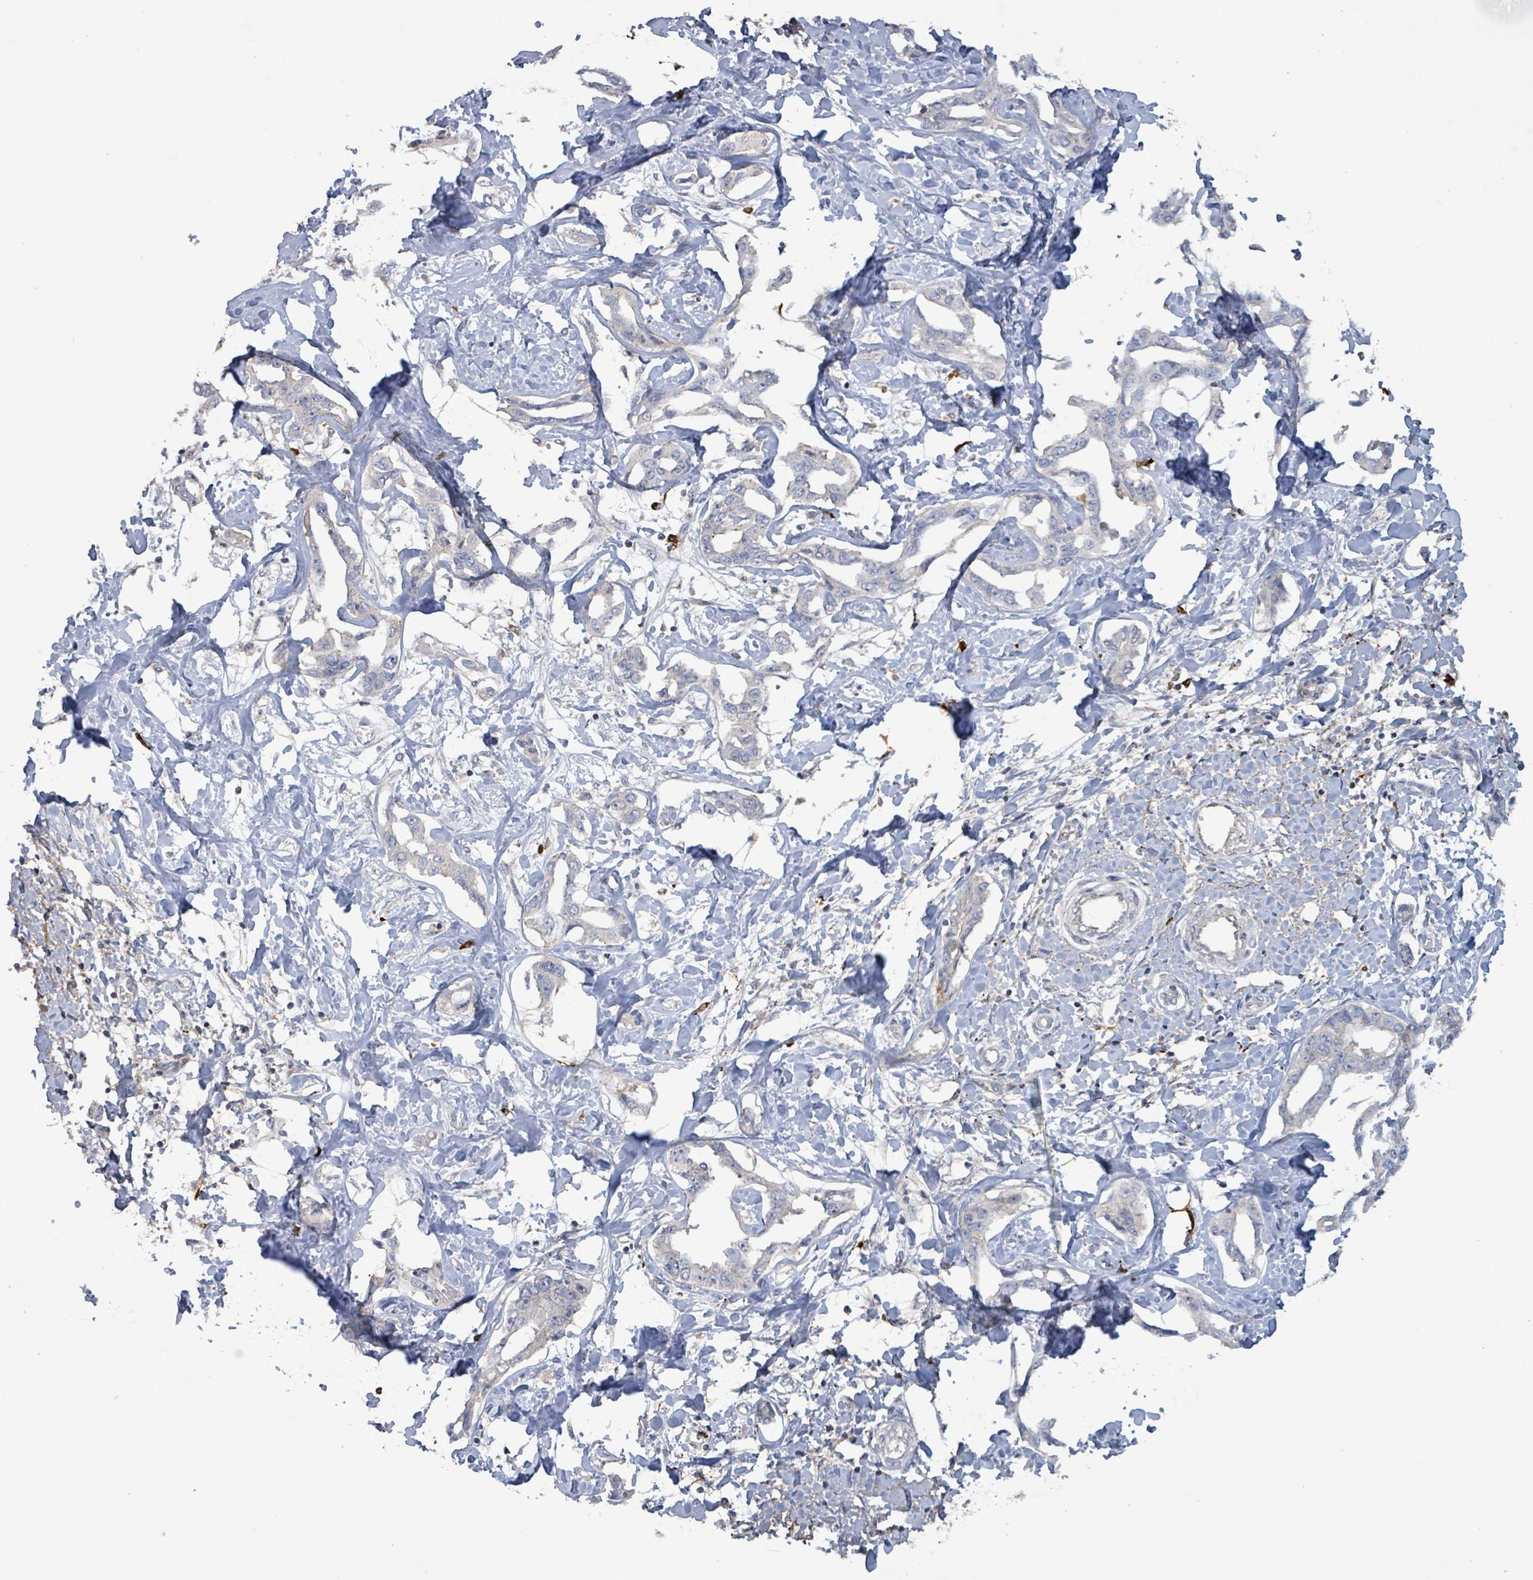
{"staining": {"intensity": "negative", "quantity": "none", "location": "none"}, "tissue": "liver cancer", "cell_type": "Tumor cells", "image_type": "cancer", "snomed": [{"axis": "morphology", "description": "Cholangiocarcinoma"}, {"axis": "topography", "description": "Liver"}], "caption": "Immunohistochemical staining of human cholangiocarcinoma (liver) demonstrates no significant expression in tumor cells.", "gene": "FAM210A", "patient": {"sex": "male", "age": 59}}